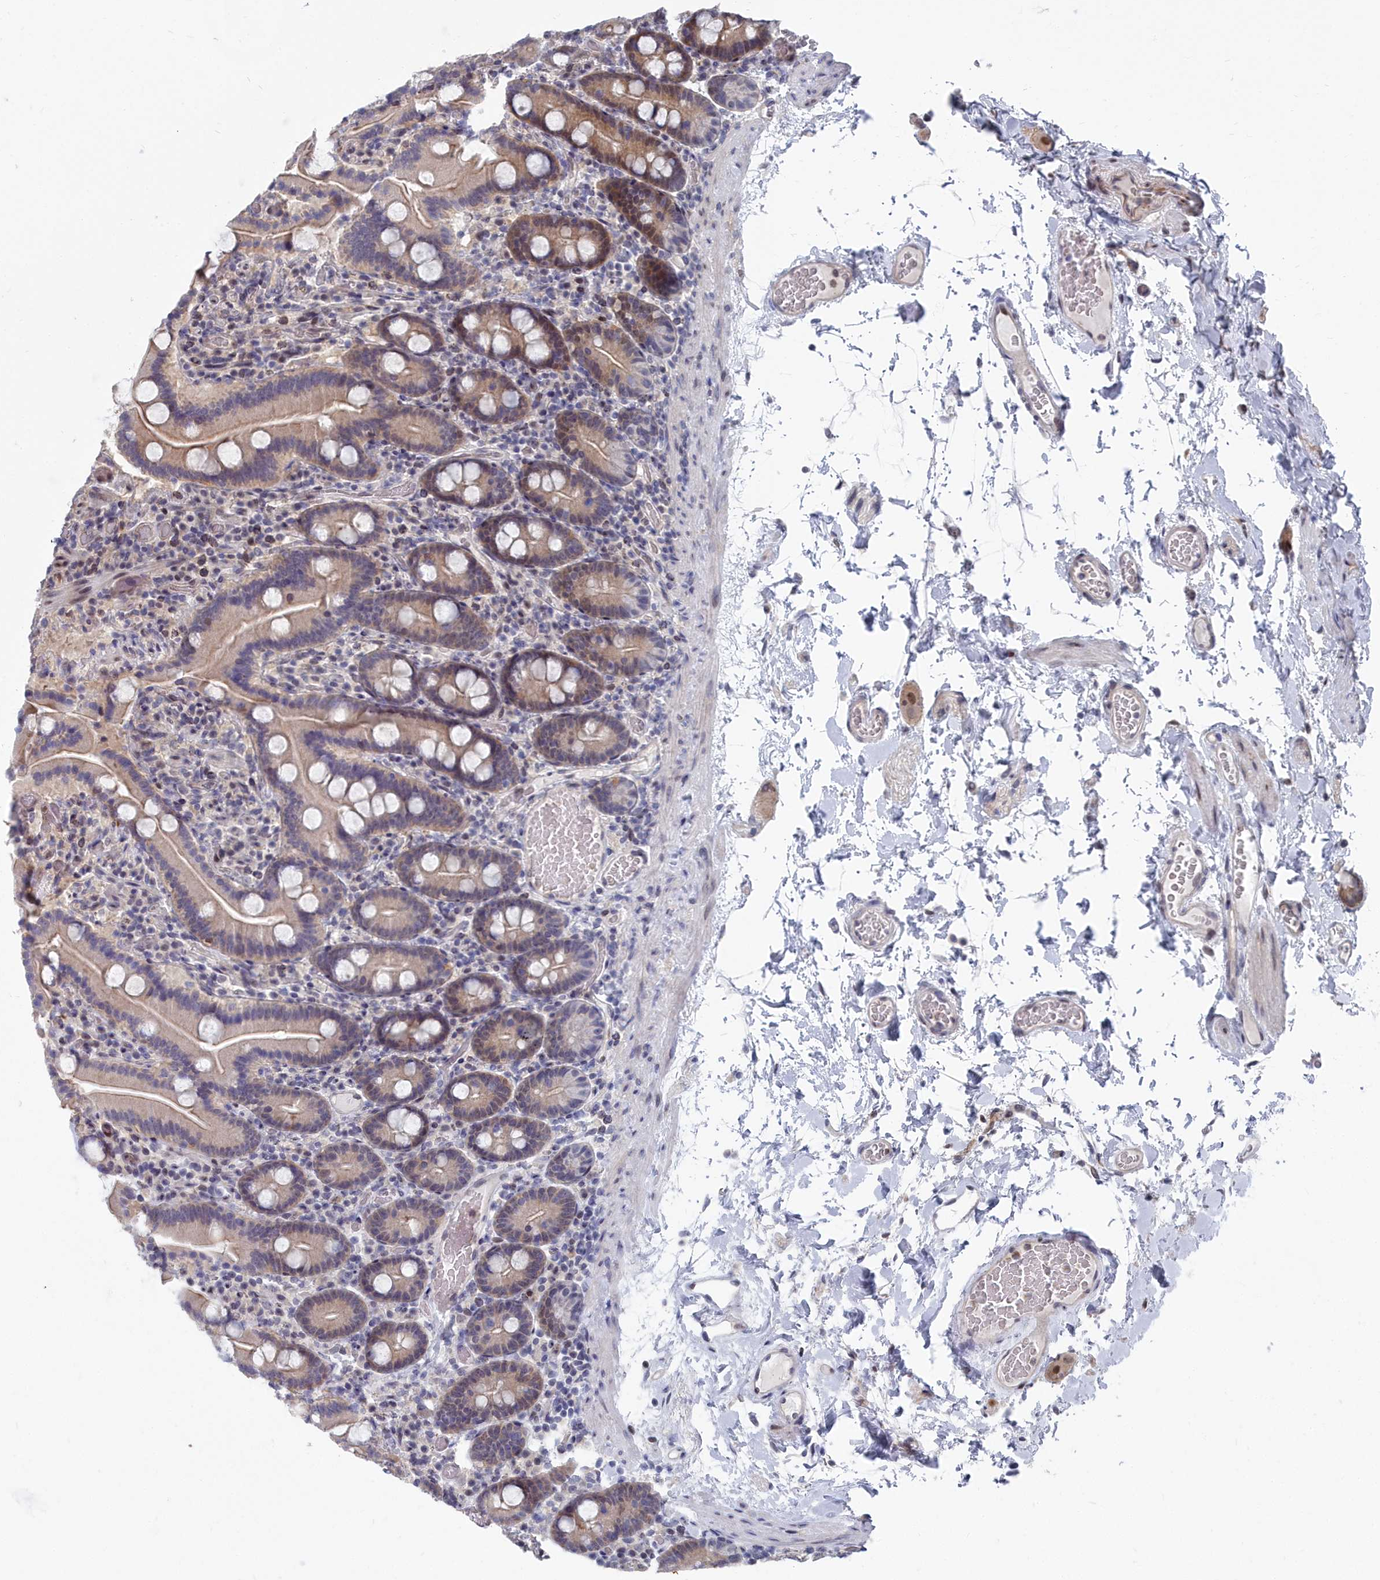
{"staining": {"intensity": "weak", "quantity": "<25%", "location": "cytoplasmic/membranous,nuclear"}, "tissue": "duodenum", "cell_type": "Glandular cells", "image_type": "normal", "snomed": [{"axis": "morphology", "description": "Normal tissue, NOS"}, {"axis": "topography", "description": "Duodenum"}], "caption": "A high-resolution photomicrograph shows immunohistochemistry (IHC) staining of unremarkable duodenum, which reveals no significant positivity in glandular cells.", "gene": "RPS27A", "patient": {"sex": "male", "age": 55}}